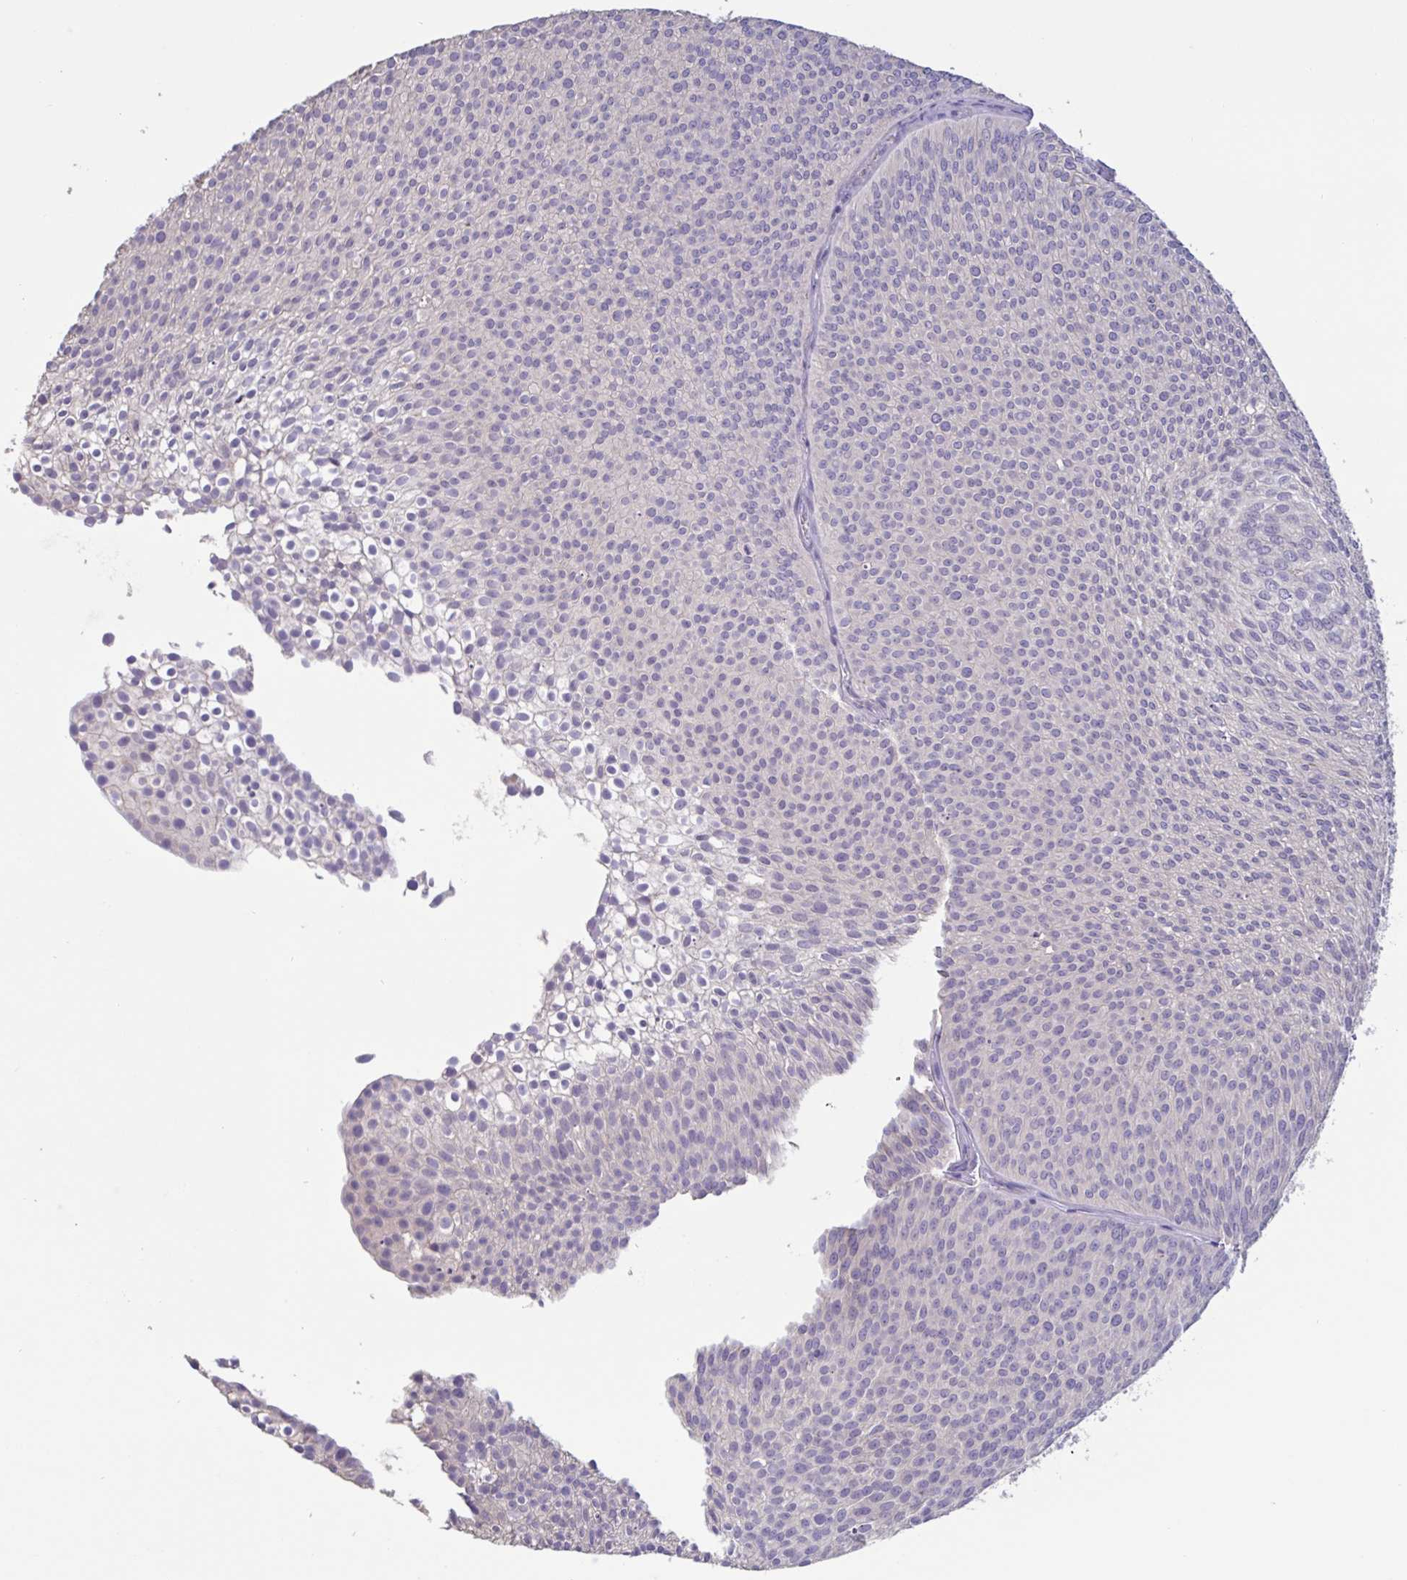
{"staining": {"intensity": "negative", "quantity": "none", "location": "none"}, "tissue": "urothelial cancer", "cell_type": "Tumor cells", "image_type": "cancer", "snomed": [{"axis": "morphology", "description": "Urothelial carcinoma, Low grade"}, {"axis": "topography", "description": "Urinary bladder"}], "caption": "This histopathology image is of urothelial carcinoma (low-grade) stained with immunohistochemistry (IHC) to label a protein in brown with the nuclei are counter-stained blue. There is no staining in tumor cells.", "gene": "CHMP5", "patient": {"sex": "male", "age": 91}}